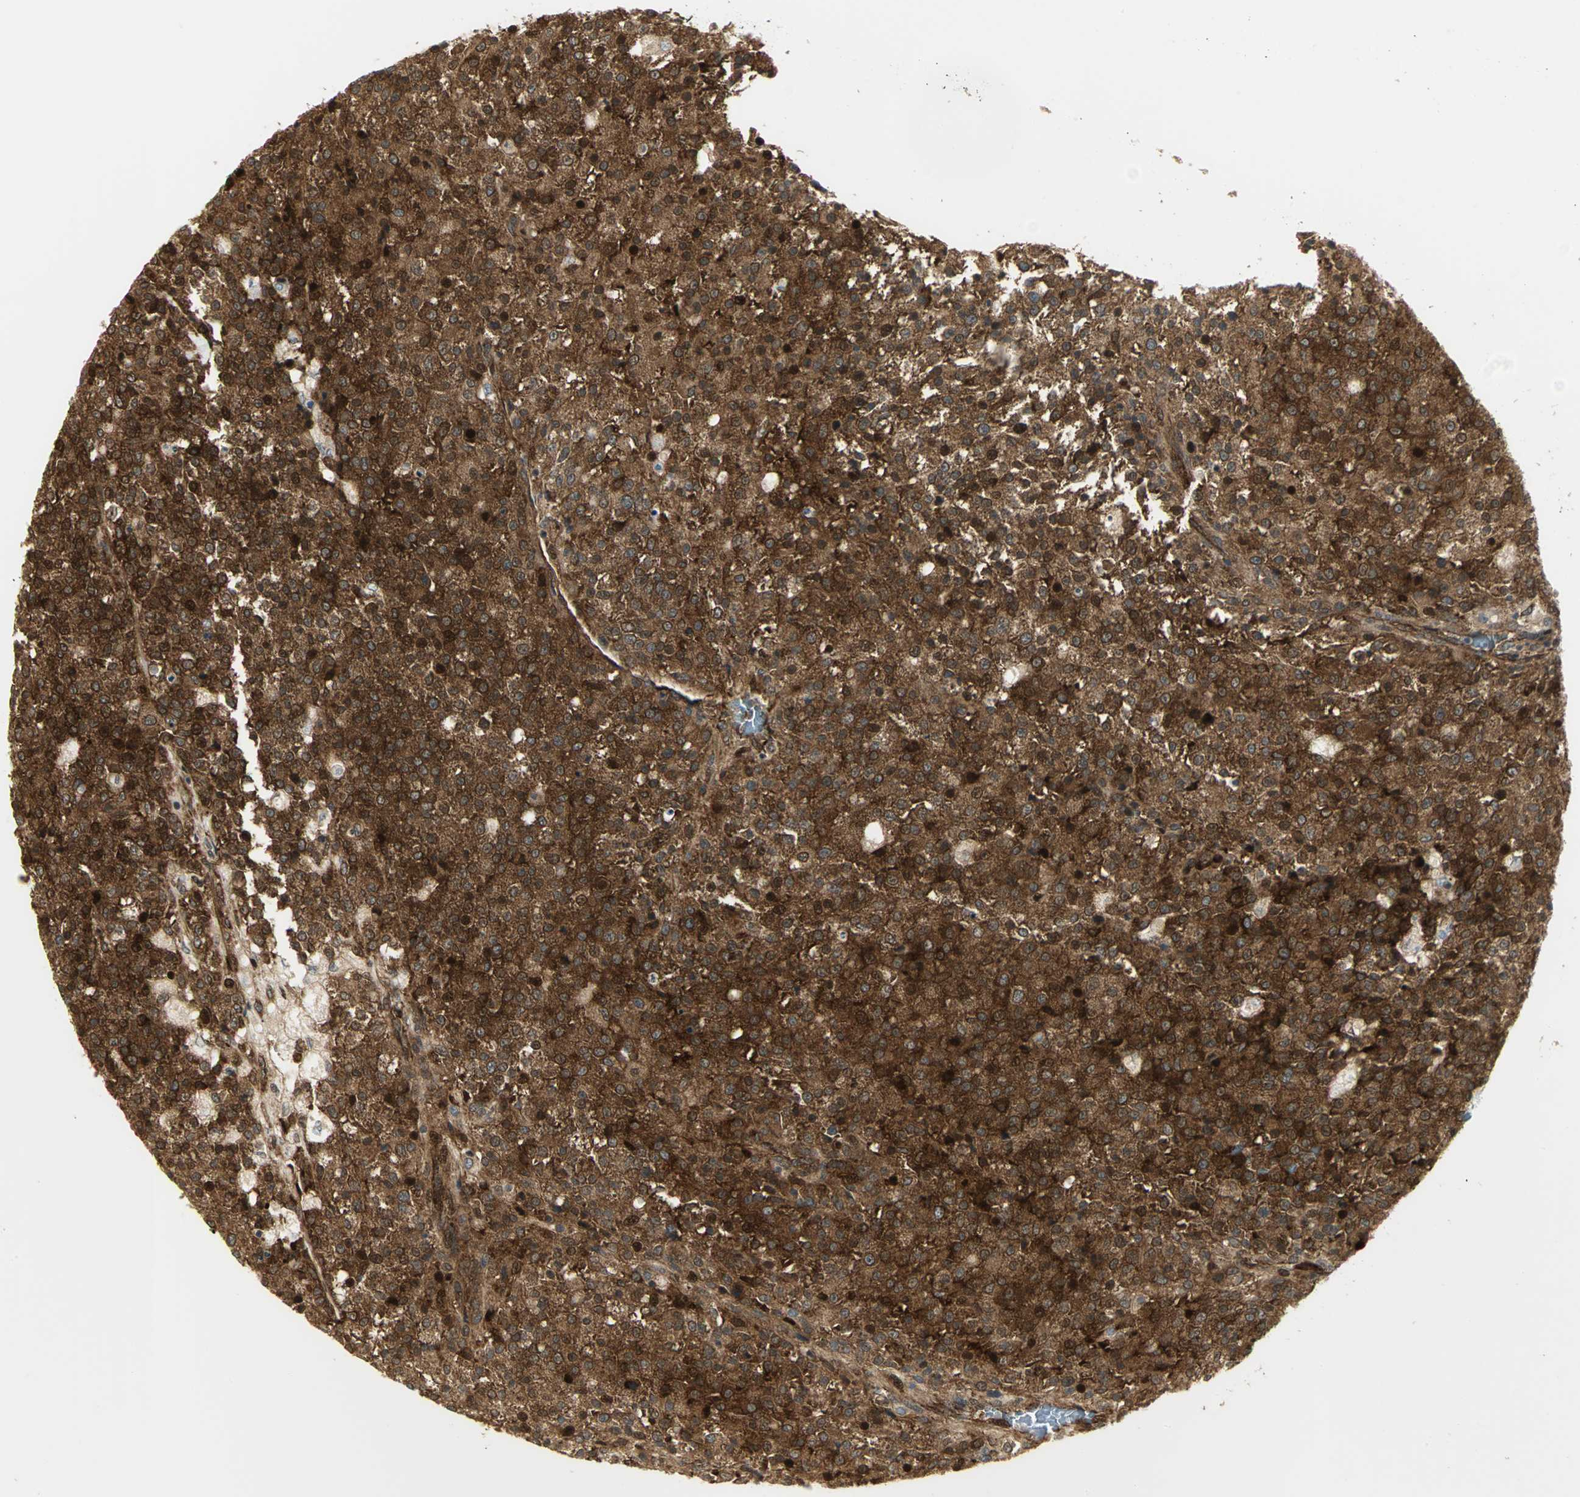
{"staining": {"intensity": "strong", "quantity": ">75%", "location": "cytoplasmic/membranous,nuclear"}, "tissue": "testis cancer", "cell_type": "Tumor cells", "image_type": "cancer", "snomed": [{"axis": "morphology", "description": "Seminoma, NOS"}, {"axis": "topography", "description": "Testis"}], "caption": "Protein staining exhibits strong cytoplasmic/membranous and nuclear positivity in approximately >75% of tumor cells in testis seminoma.", "gene": "EEA1", "patient": {"sex": "male", "age": 59}}